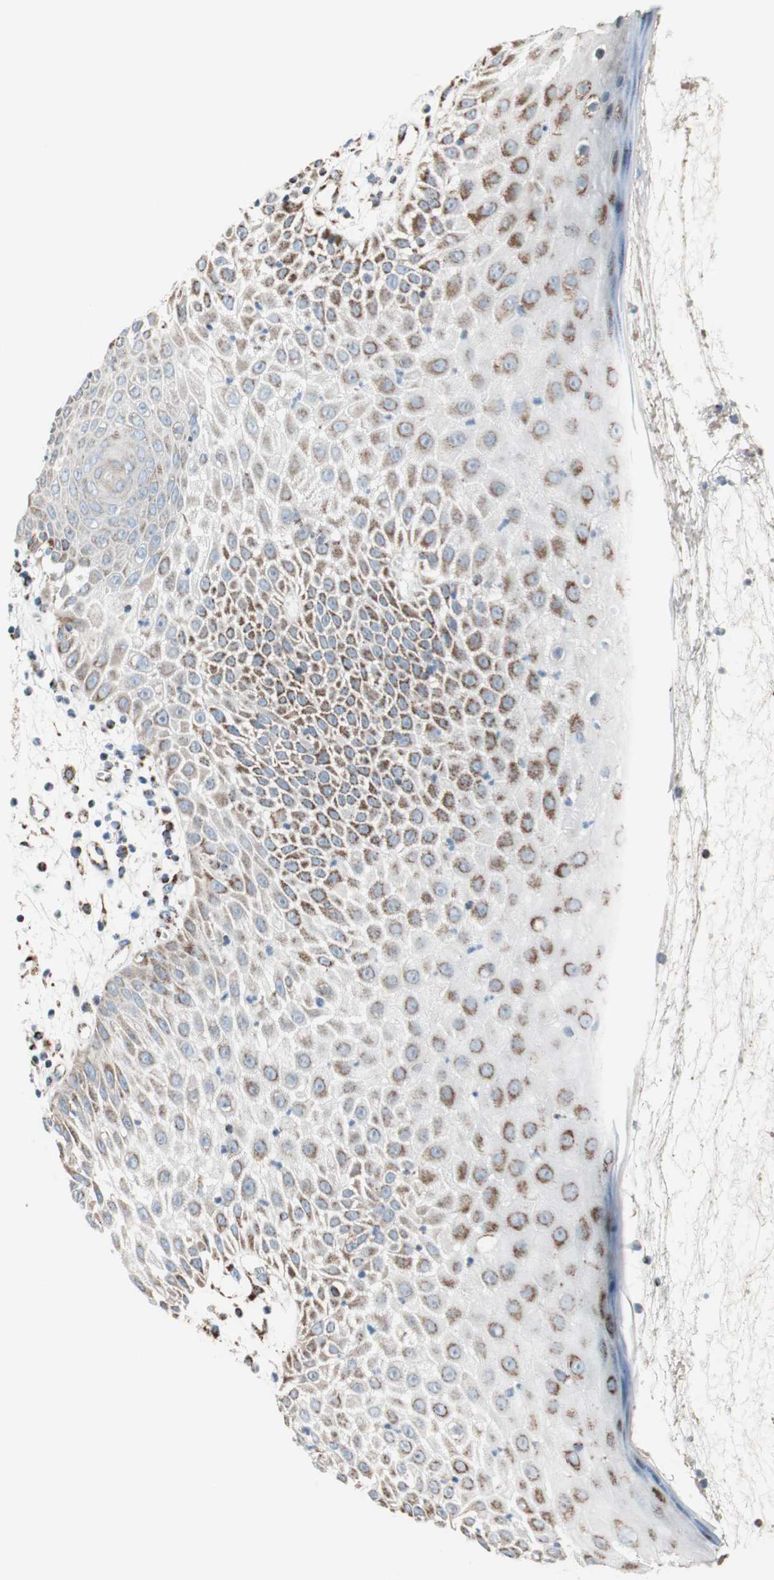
{"staining": {"intensity": "strong", "quantity": "25%-75%", "location": "cytoplasmic/membranous"}, "tissue": "skin cancer", "cell_type": "Tumor cells", "image_type": "cancer", "snomed": [{"axis": "morphology", "description": "Squamous cell carcinoma, NOS"}, {"axis": "topography", "description": "Skin"}], "caption": "Squamous cell carcinoma (skin) stained for a protein exhibits strong cytoplasmic/membranous positivity in tumor cells. (IHC, brightfield microscopy, high magnification).", "gene": "PCSK4", "patient": {"sex": "female", "age": 78}}